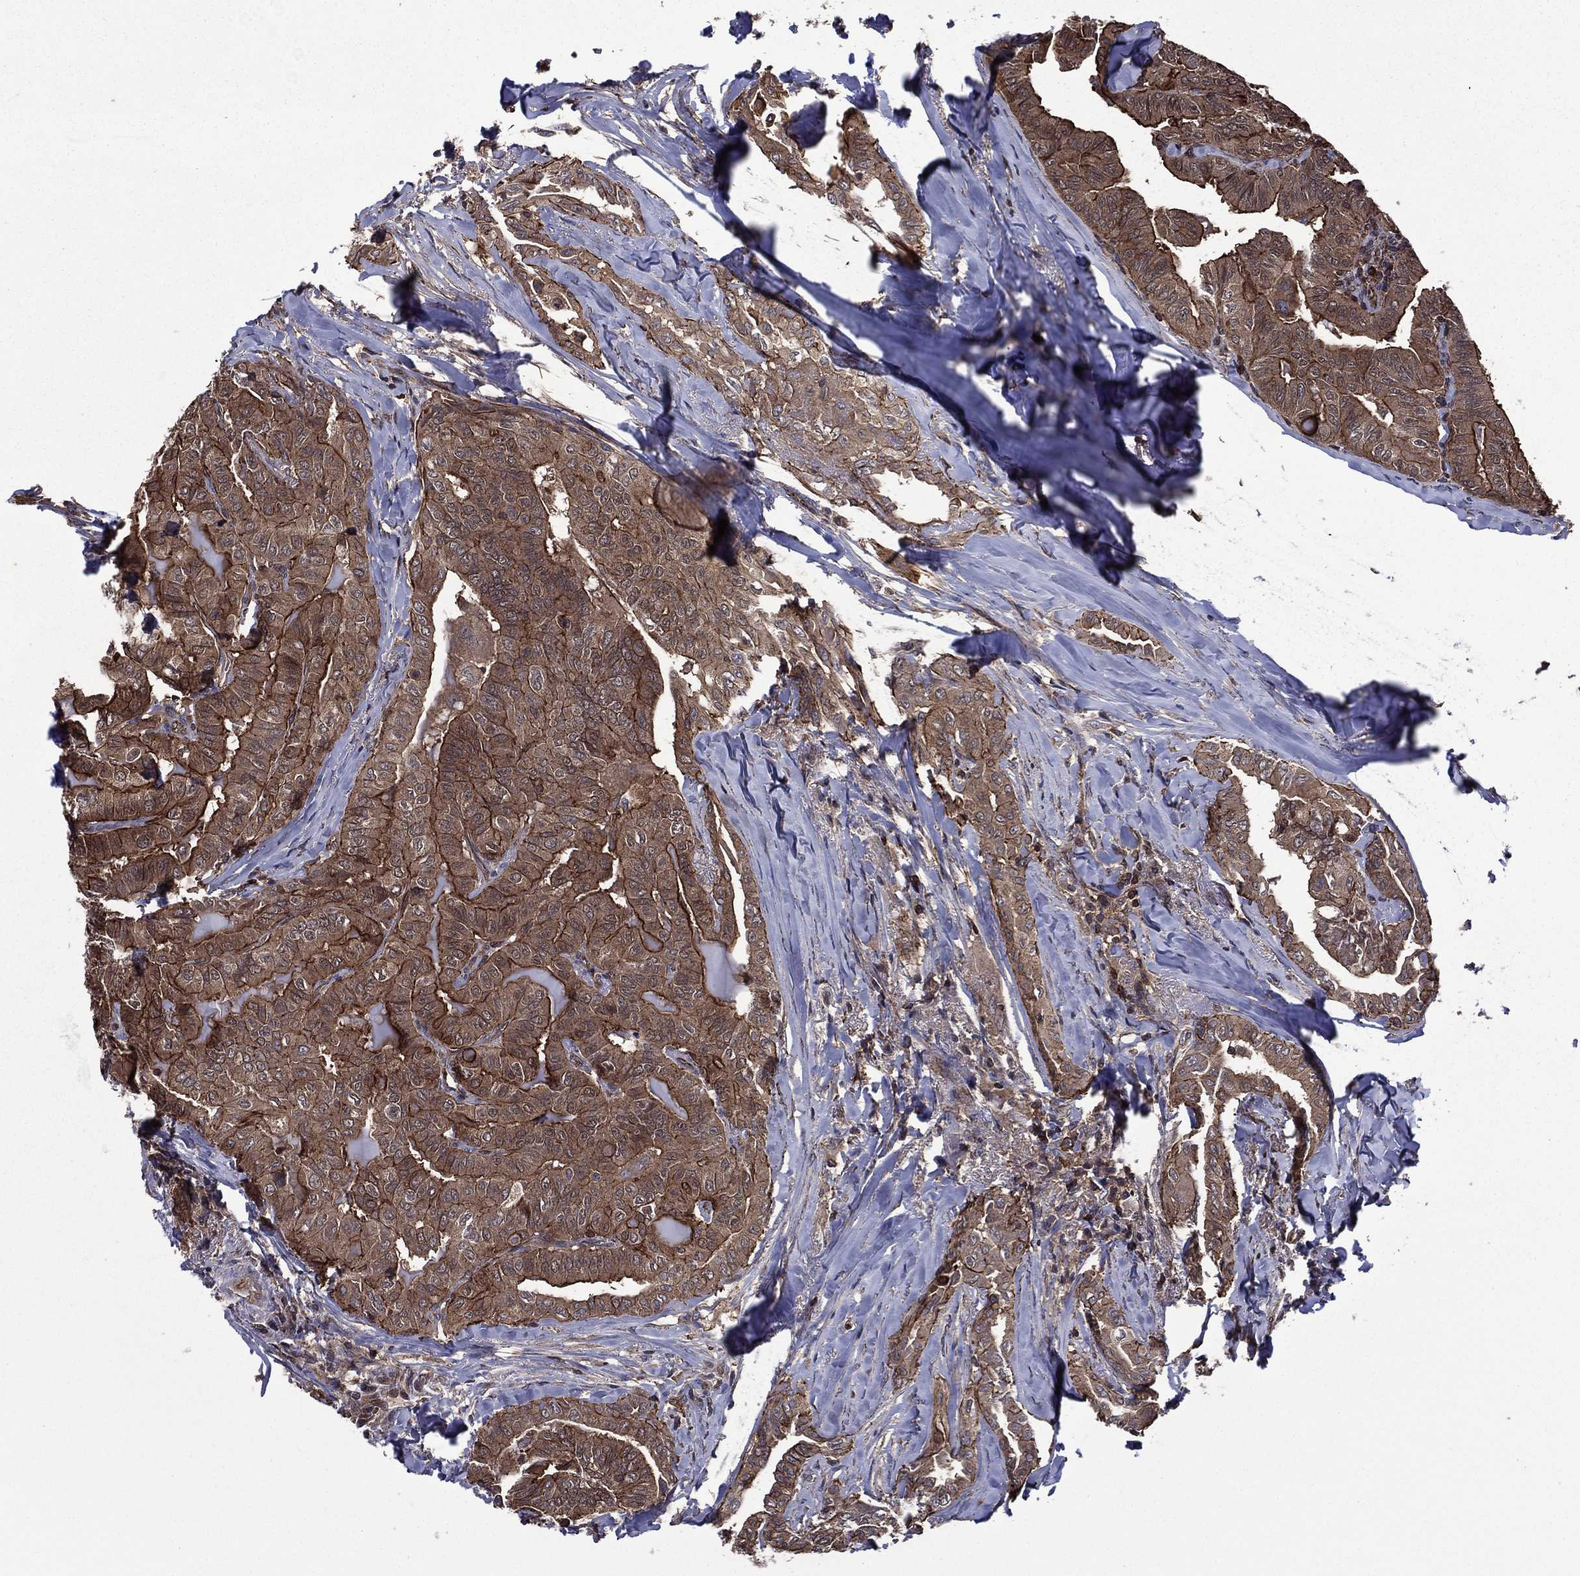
{"staining": {"intensity": "strong", "quantity": ">75%", "location": "cytoplasmic/membranous"}, "tissue": "thyroid cancer", "cell_type": "Tumor cells", "image_type": "cancer", "snomed": [{"axis": "morphology", "description": "Papillary adenocarcinoma, NOS"}, {"axis": "topography", "description": "Thyroid gland"}], "caption": "A histopathology image of human thyroid cancer (papillary adenocarcinoma) stained for a protein demonstrates strong cytoplasmic/membranous brown staining in tumor cells. The staining was performed using DAB, with brown indicating positive protein expression. Nuclei are stained blue with hematoxylin.", "gene": "PLPP3", "patient": {"sex": "female", "age": 68}}